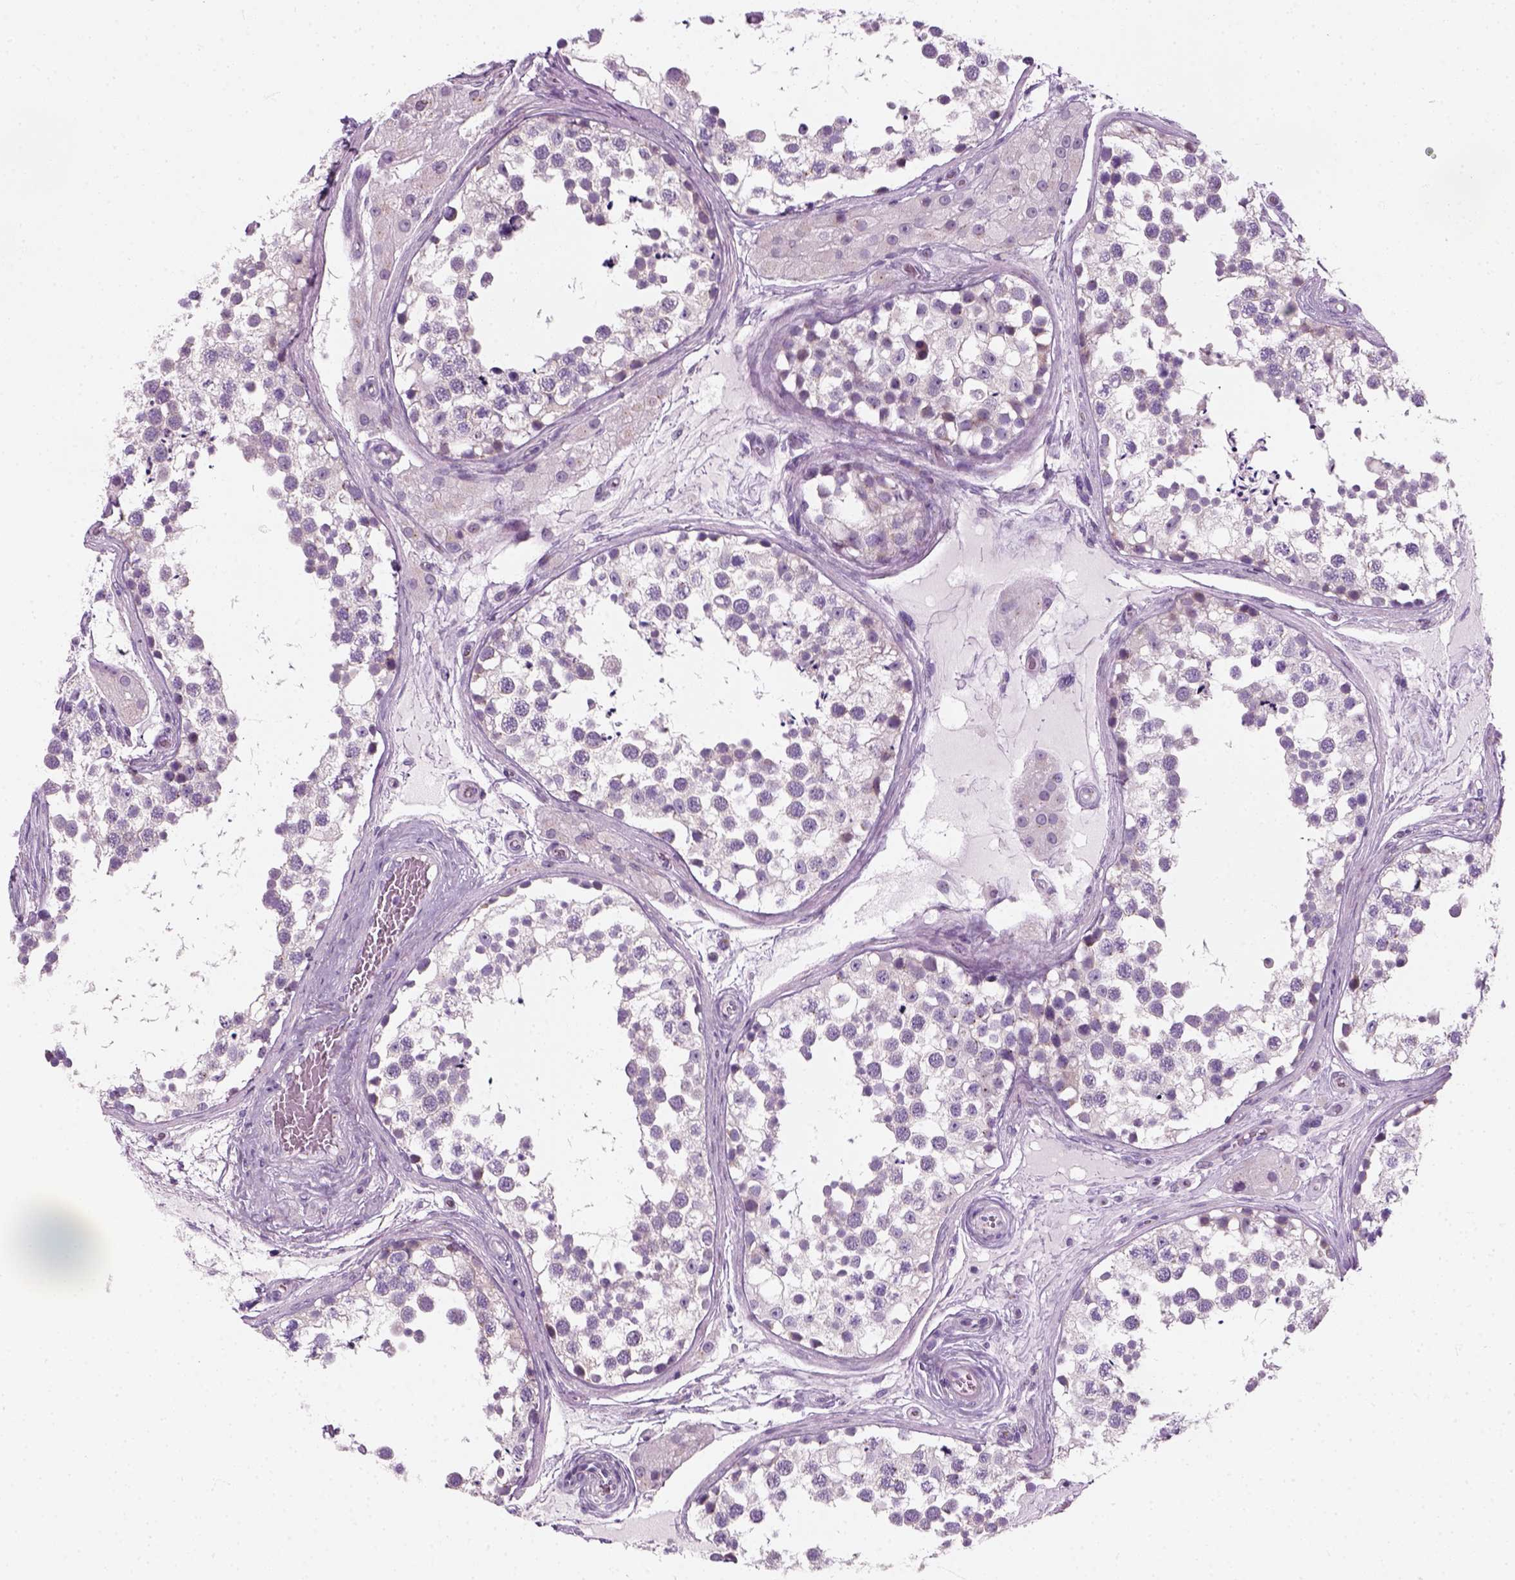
{"staining": {"intensity": "negative", "quantity": "none", "location": "none"}, "tissue": "testis", "cell_type": "Cells in seminiferous ducts", "image_type": "normal", "snomed": [{"axis": "morphology", "description": "Normal tissue, NOS"}, {"axis": "morphology", "description": "Seminoma, NOS"}, {"axis": "topography", "description": "Testis"}], "caption": "The image shows no significant expression in cells in seminiferous ducts of testis.", "gene": "IL4", "patient": {"sex": "male", "age": 65}}